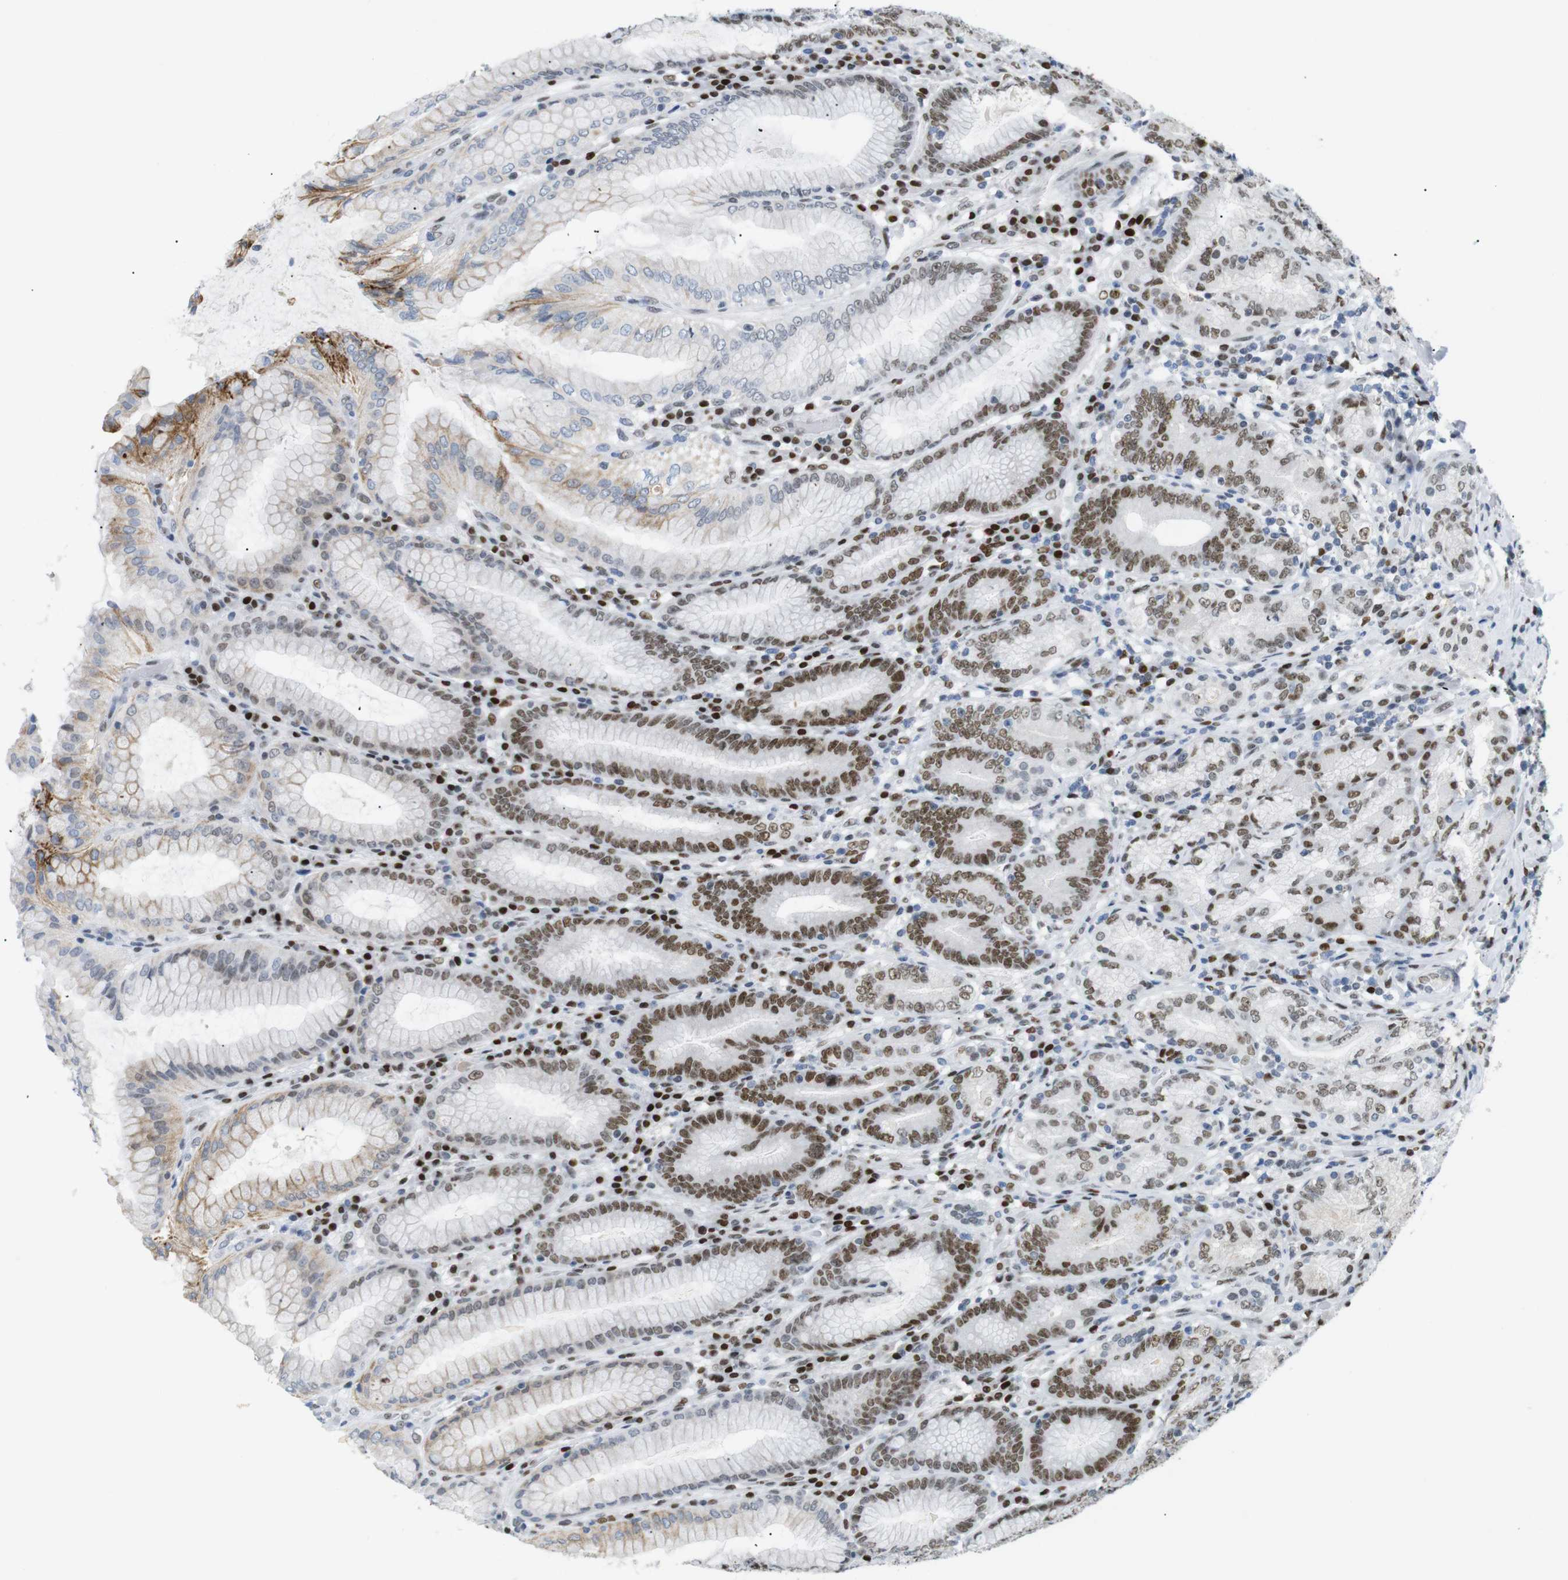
{"staining": {"intensity": "moderate", "quantity": ">75%", "location": "cytoplasmic/membranous,nuclear"}, "tissue": "stomach", "cell_type": "Glandular cells", "image_type": "normal", "snomed": [{"axis": "morphology", "description": "Normal tissue, NOS"}, {"axis": "topography", "description": "Stomach, lower"}], "caption": "Moderate cytoplasmic/membranous,nuclear positivity is identified in about >75% of glandular cells in benign stomach.", "gene": "RIOX2", "patient": {"sex": "female", "age": 76}}